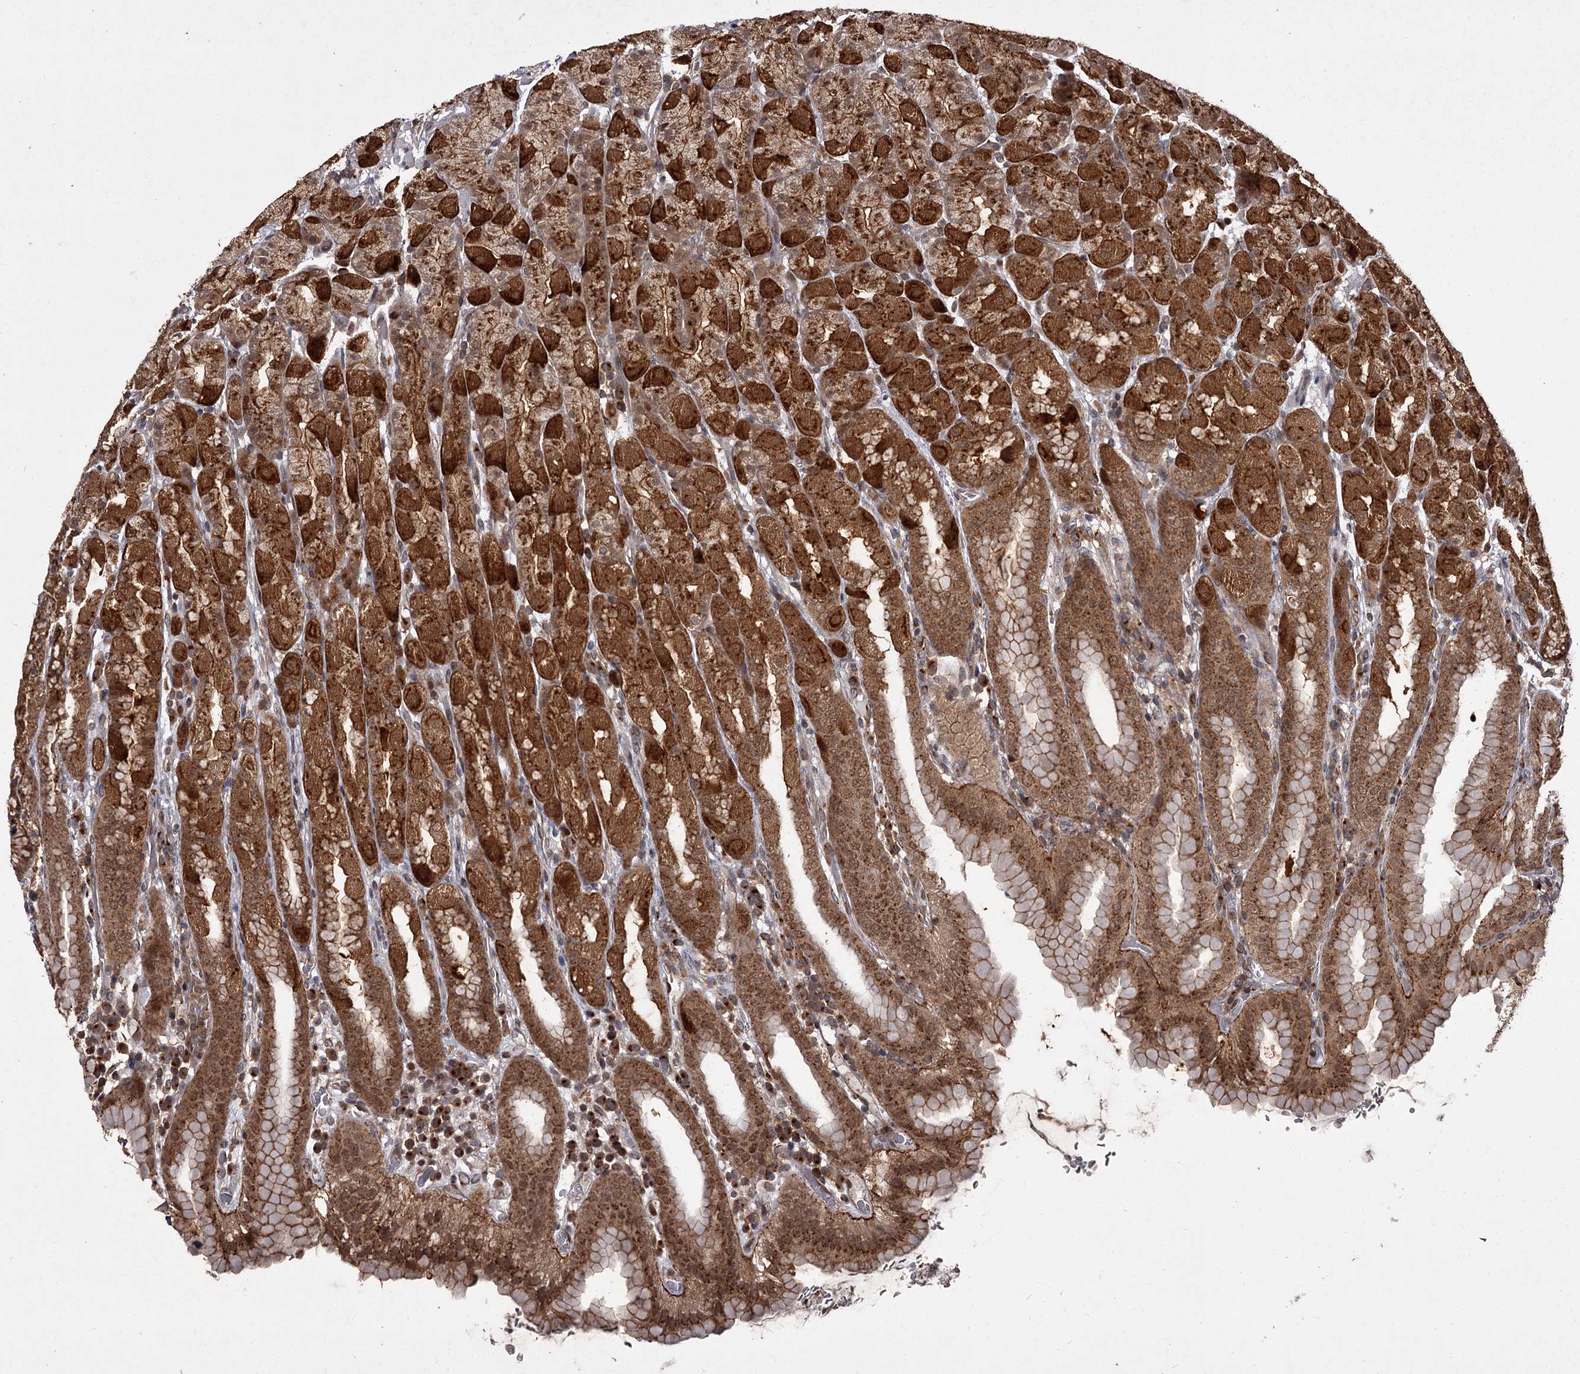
{"staining": {"intensity": "strong", "quantity": ">75%", "location": "cytoplasmic/membranous,nuclear"}, "tissue": "stomach", "cell_type": "Glandular cells", "image_type": "normal", "snomed": [{"axis": "morphology", "description": "Normal tissue, NOS"}, {"axis": "topography", "description": "Stomach, upper"}], "caption": "Stomach stained with immunohistochemistry (IHC) shows strong cytoplasmic/membranous,nuclear expression in about >75% of glandular cells.", "gene": "TBC1D23", "patient": {"sex": "male", "age": 68}}